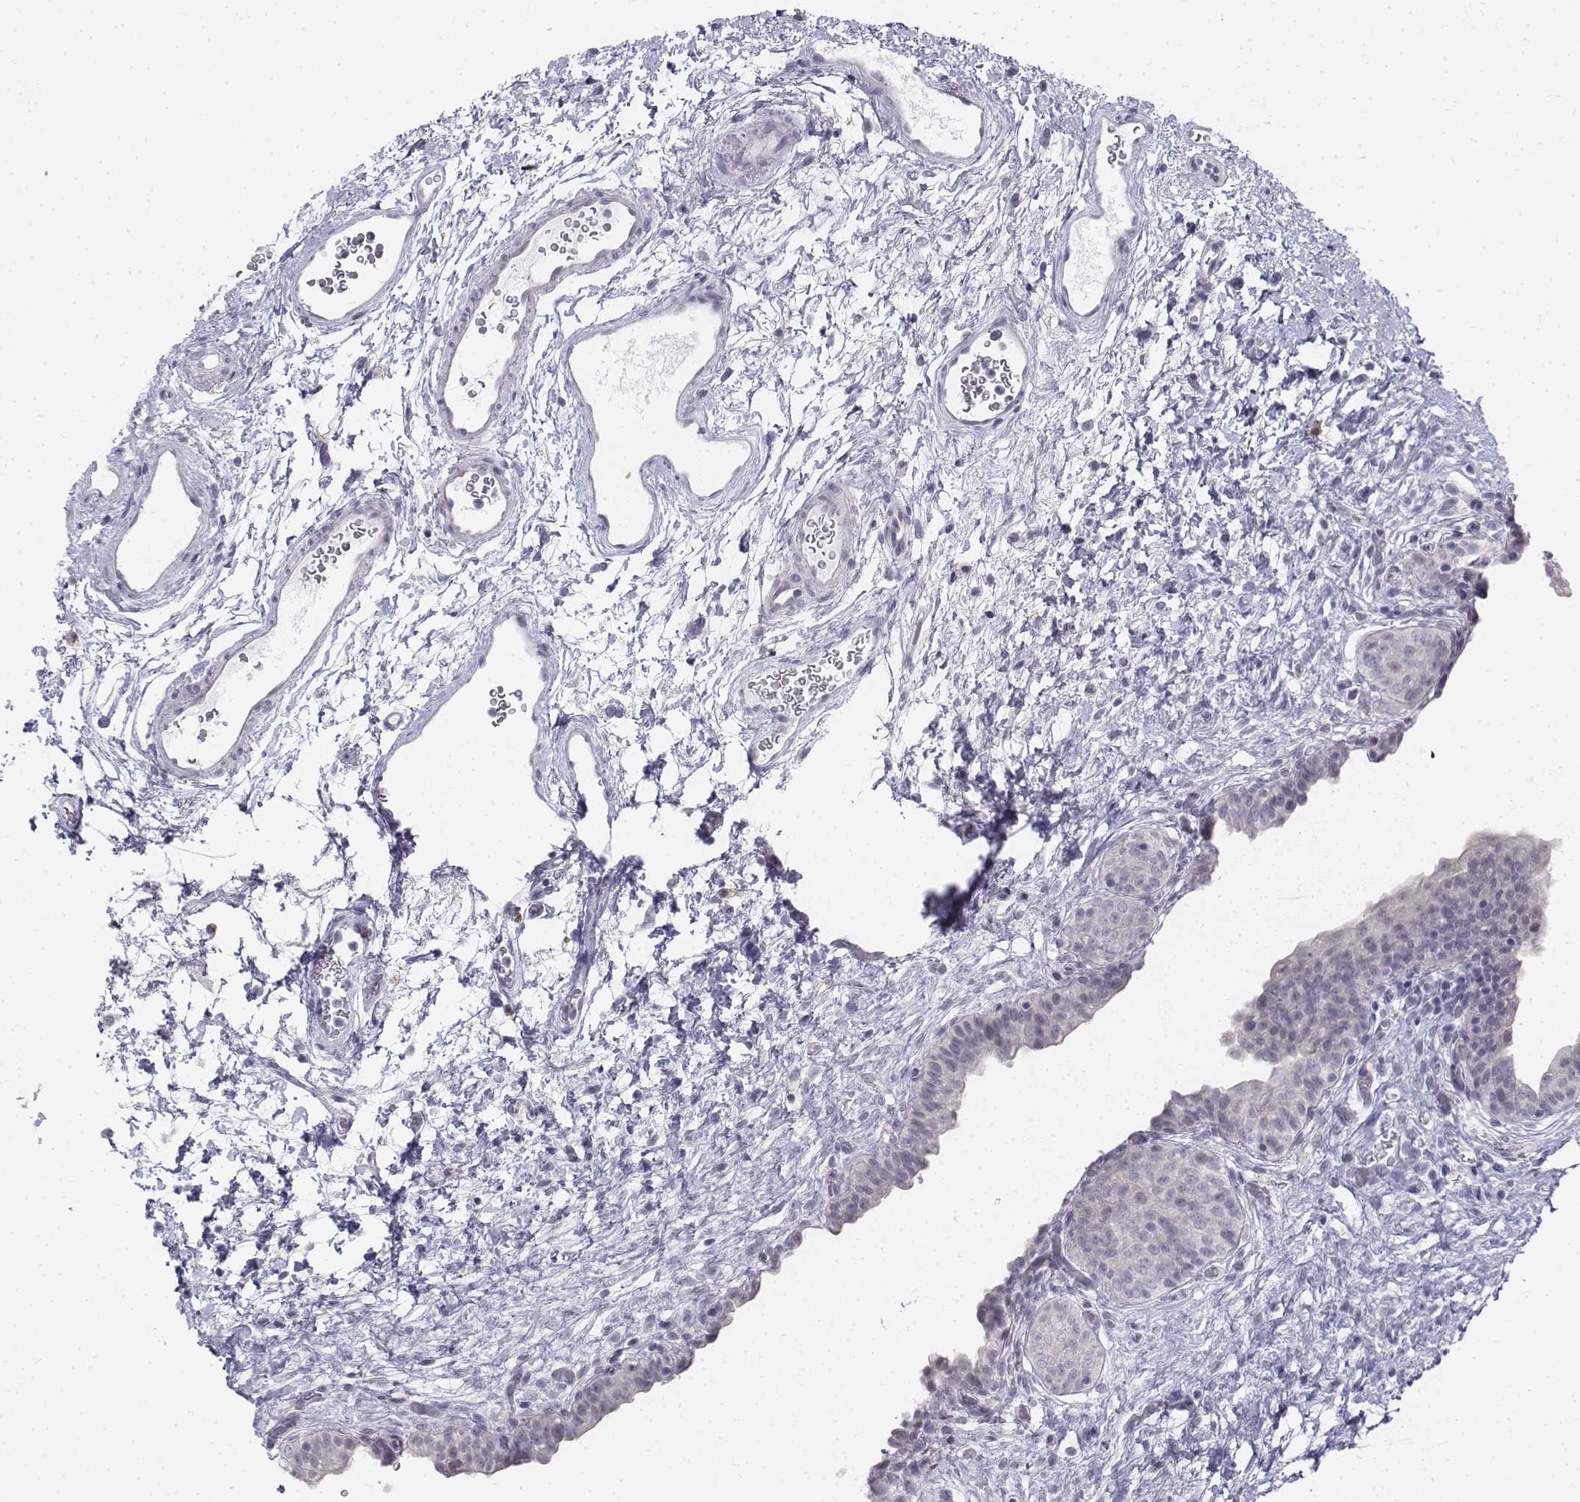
{"staining": {"intensity": "negative", "quantity": "none", "location": "none"}, "tissue": "urinary bladder", "cell_type": "Urothelial cells", "image_type": "normal", "snomed": [{"axis": "morphology", "description": "Normal tissue, NOS"}, {"axis": "topography", "description": "Urinary bladder"}], "caption": "Urothelial cells are negative for brown protein staining in unremarkable urinary bladder. Brightfield microscopy of immunohistochemistry stained with DAB (3,3'-diaminobenzidine) (brown) and hematoxylin (blue), captured at high magnification.", "gene": "PENK", "patient": {"sex": "male", "age": 69}}